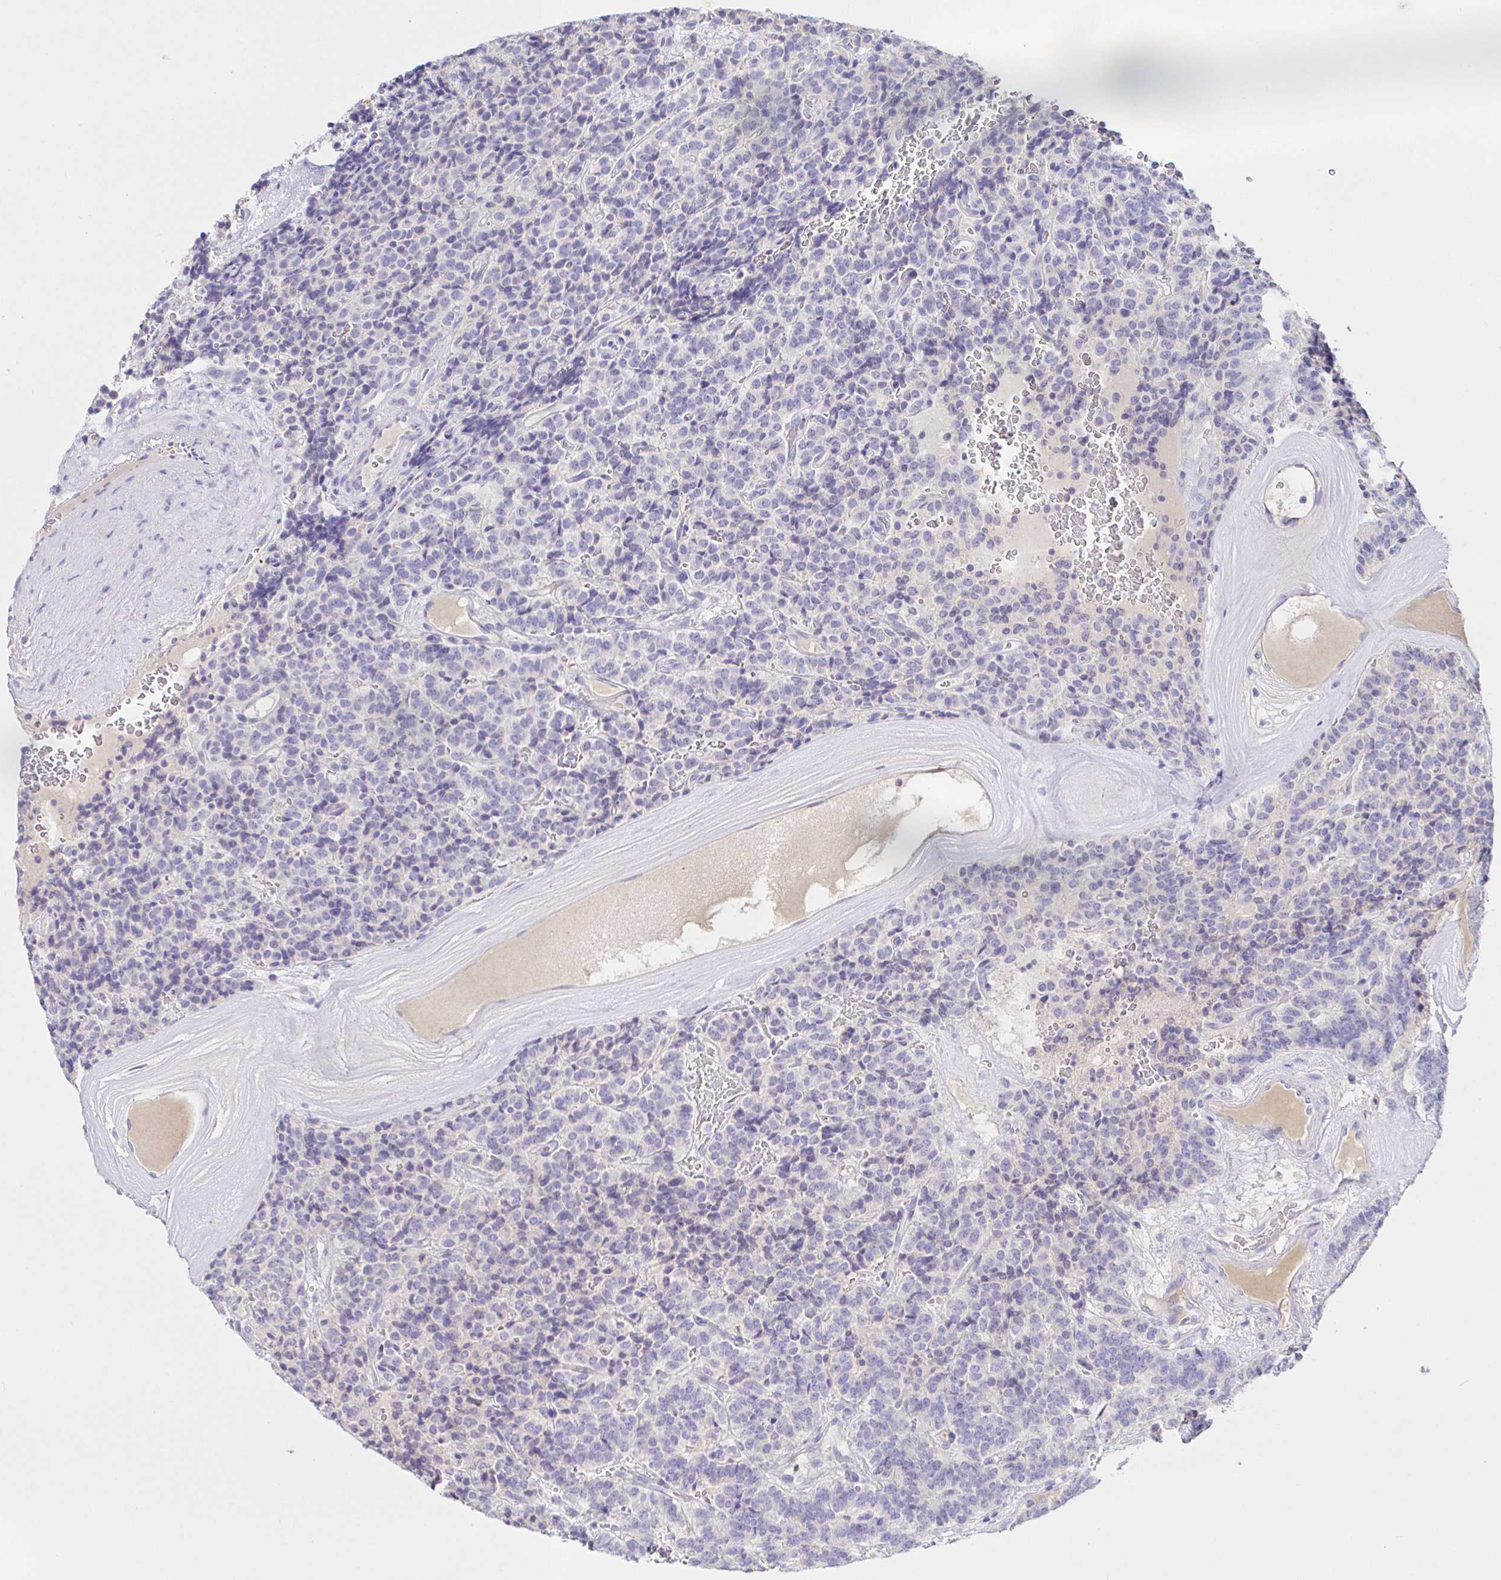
{"staining": {"intensity": "negative", "quantity": "none", "location": "none"}, "tissue": "carcinoid", "cell_type": "Tumor cells", "image_type": "cancer", "snomed": [{"axis": "morphology", "description": "Carcinoid, malignant, NOS"}, {"axis": "topography", "description": "Pancreas"}], "caption": "Immunohistochemical staining of carcinoid demonstrates no significant expression in tumor cells.", "gene": "SAA4", "patient": {"sex": "male", "age": 36}}